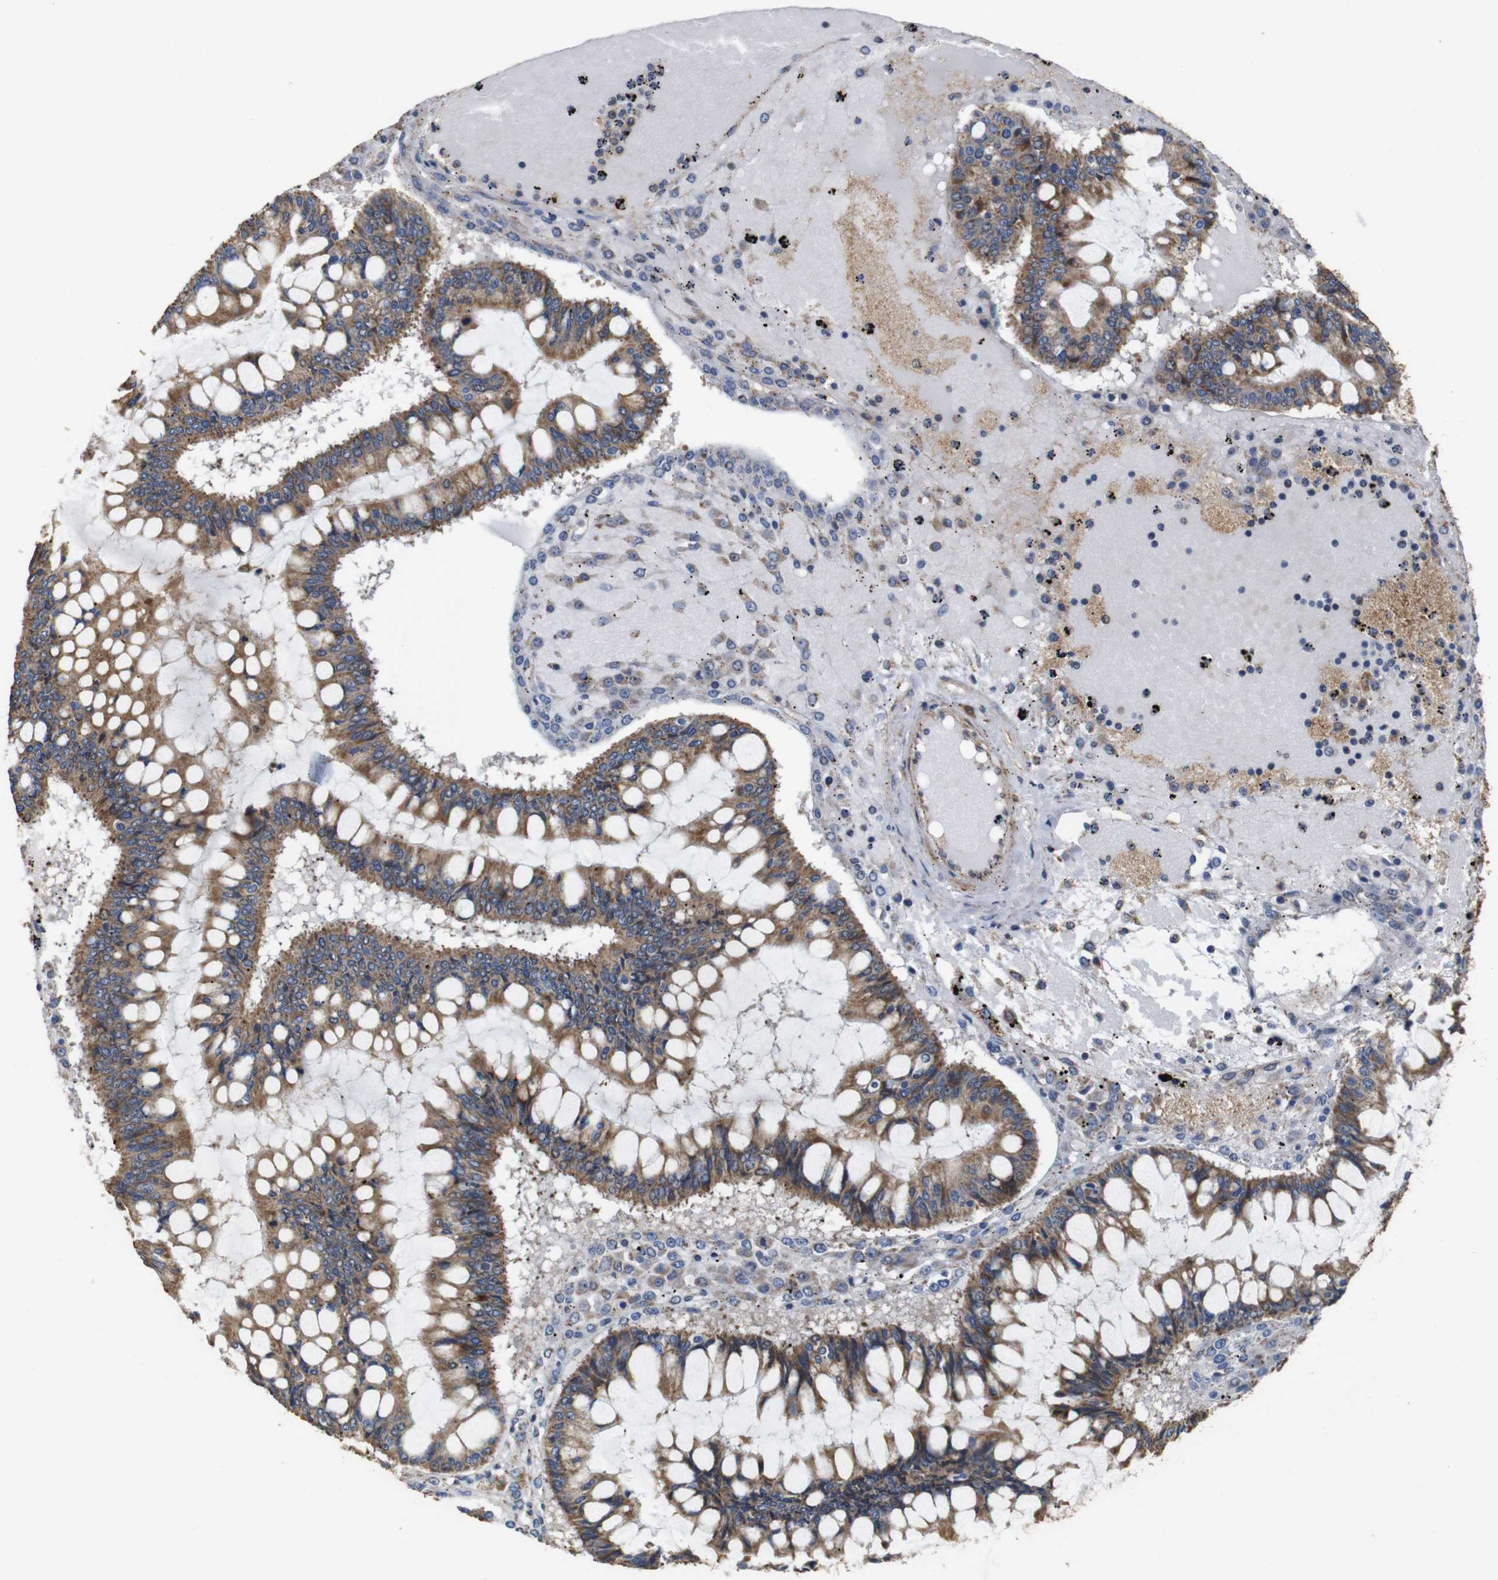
{"staining": {"intensity": "moderate", "quantity": ">75%", "location": "cytoplasmic/membranous"}, "tissue": "ovarian cancer", "cell_type": "Tumor cells", "image_type": "cancer", "snomed": [{"axis": "morphology", "description": "Cystadenocarcinoma, mucinous, NOS"}, {"axis": "topography", "description": "Ovary"}], "caption": "This histopathology image exhibits immunohistochemistry (IHC) staining of mucinous cystadenocarcinoma (ovarian), with medium moderate cytoplasmic/membranous staining in approximately >75% of tumor cells.", "gene": "SNN", "patient": {"sex": "female", "age": 73}}